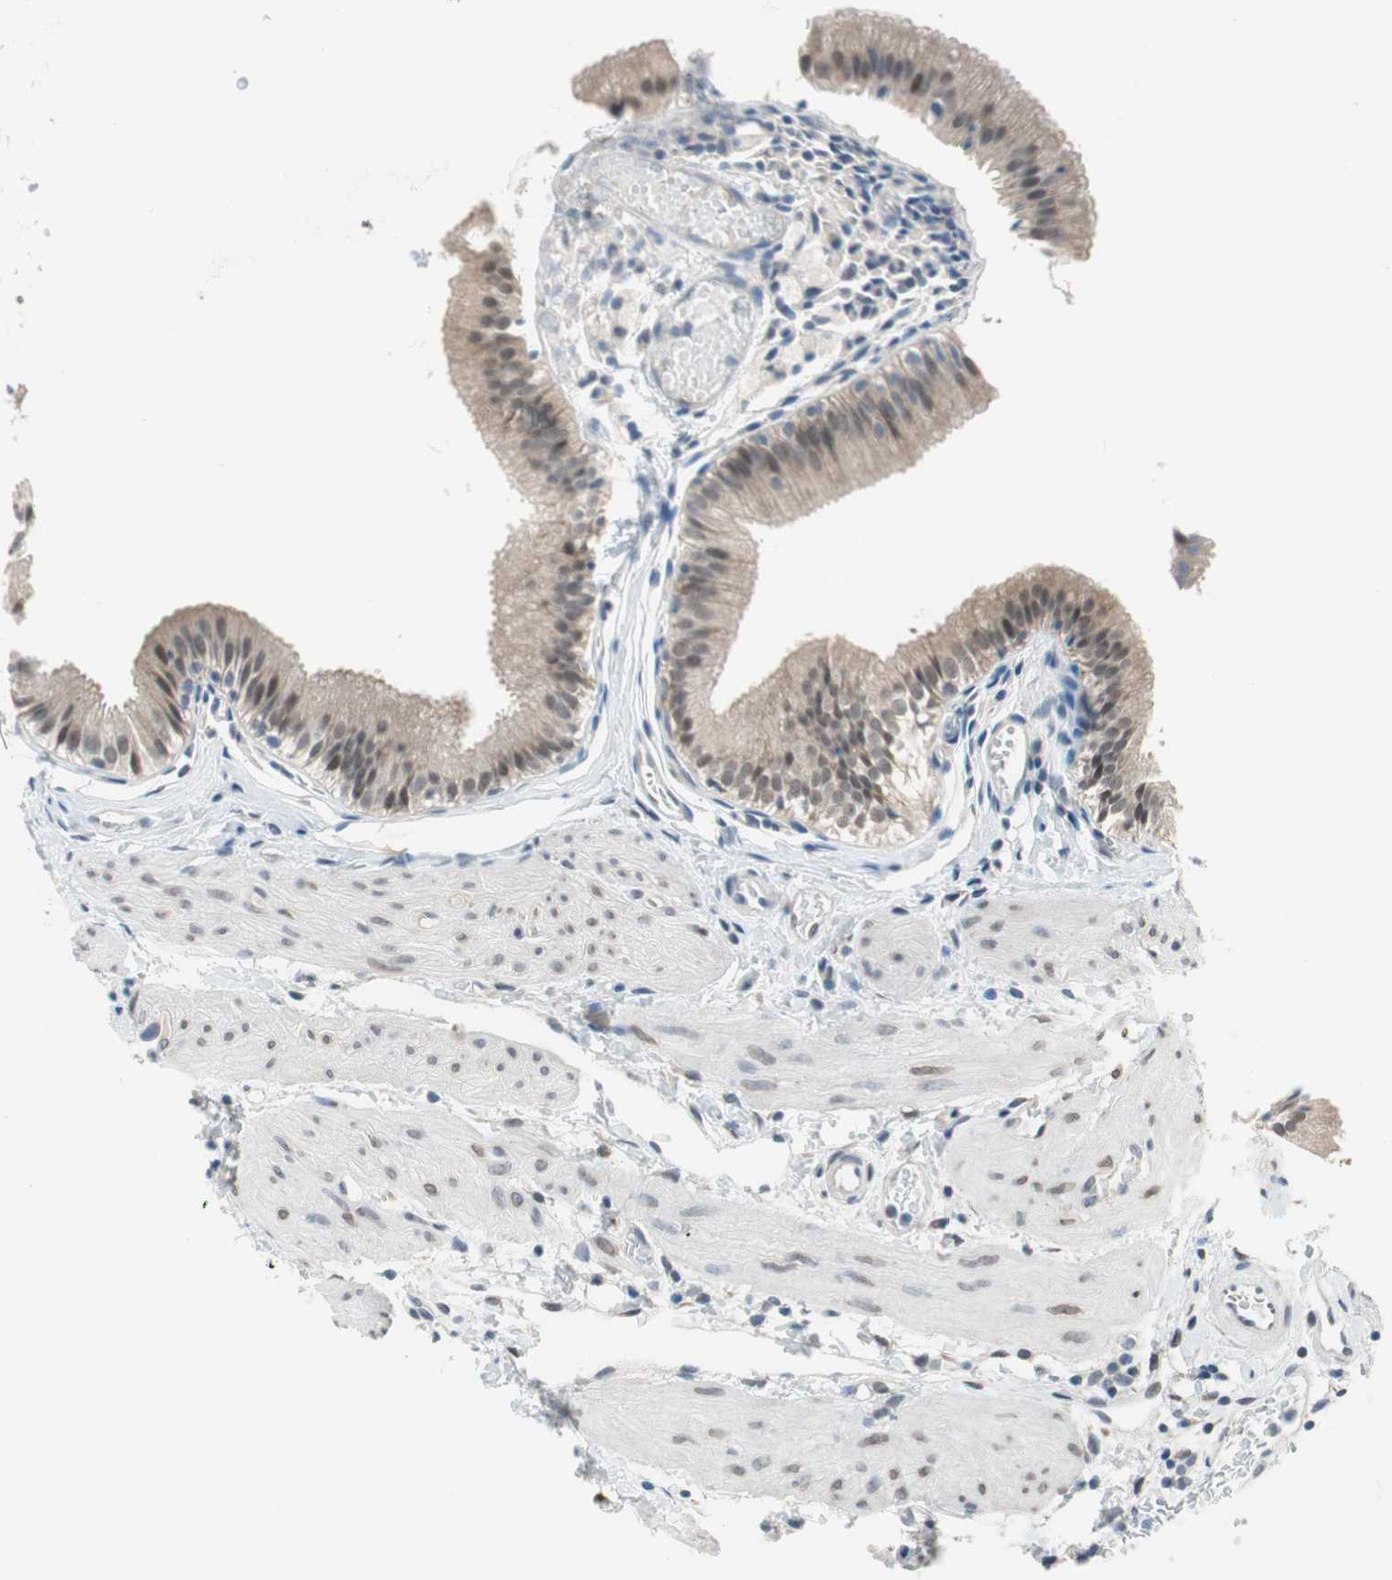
{"staining": {"intensity": "weak", "quantity": ">75%", "location": "cytoplasmic/membranous"}, "tissue": "gallbladder", "cell_type": "Glandular cells", "image_type": "normal", "snomed": [{"axis": "morphology", "description": "Normal tissue, NOS"}, {"axis": "topography", "description": "Gallbladder"}], "caption": "Unremarkable gallbladder demonstrates weak cytoplasmic/membranous positivity in approximately >75% of glandular cells The staining was performed using DAB (3,3'-diaminobenzidine) to visualize the protein expression in brown, while the nuclei were stained in blue with hematoxylin (Magnification: 20x)..", "gene": "GRHL1", "patient": {"sex": "female", "age": 26}}